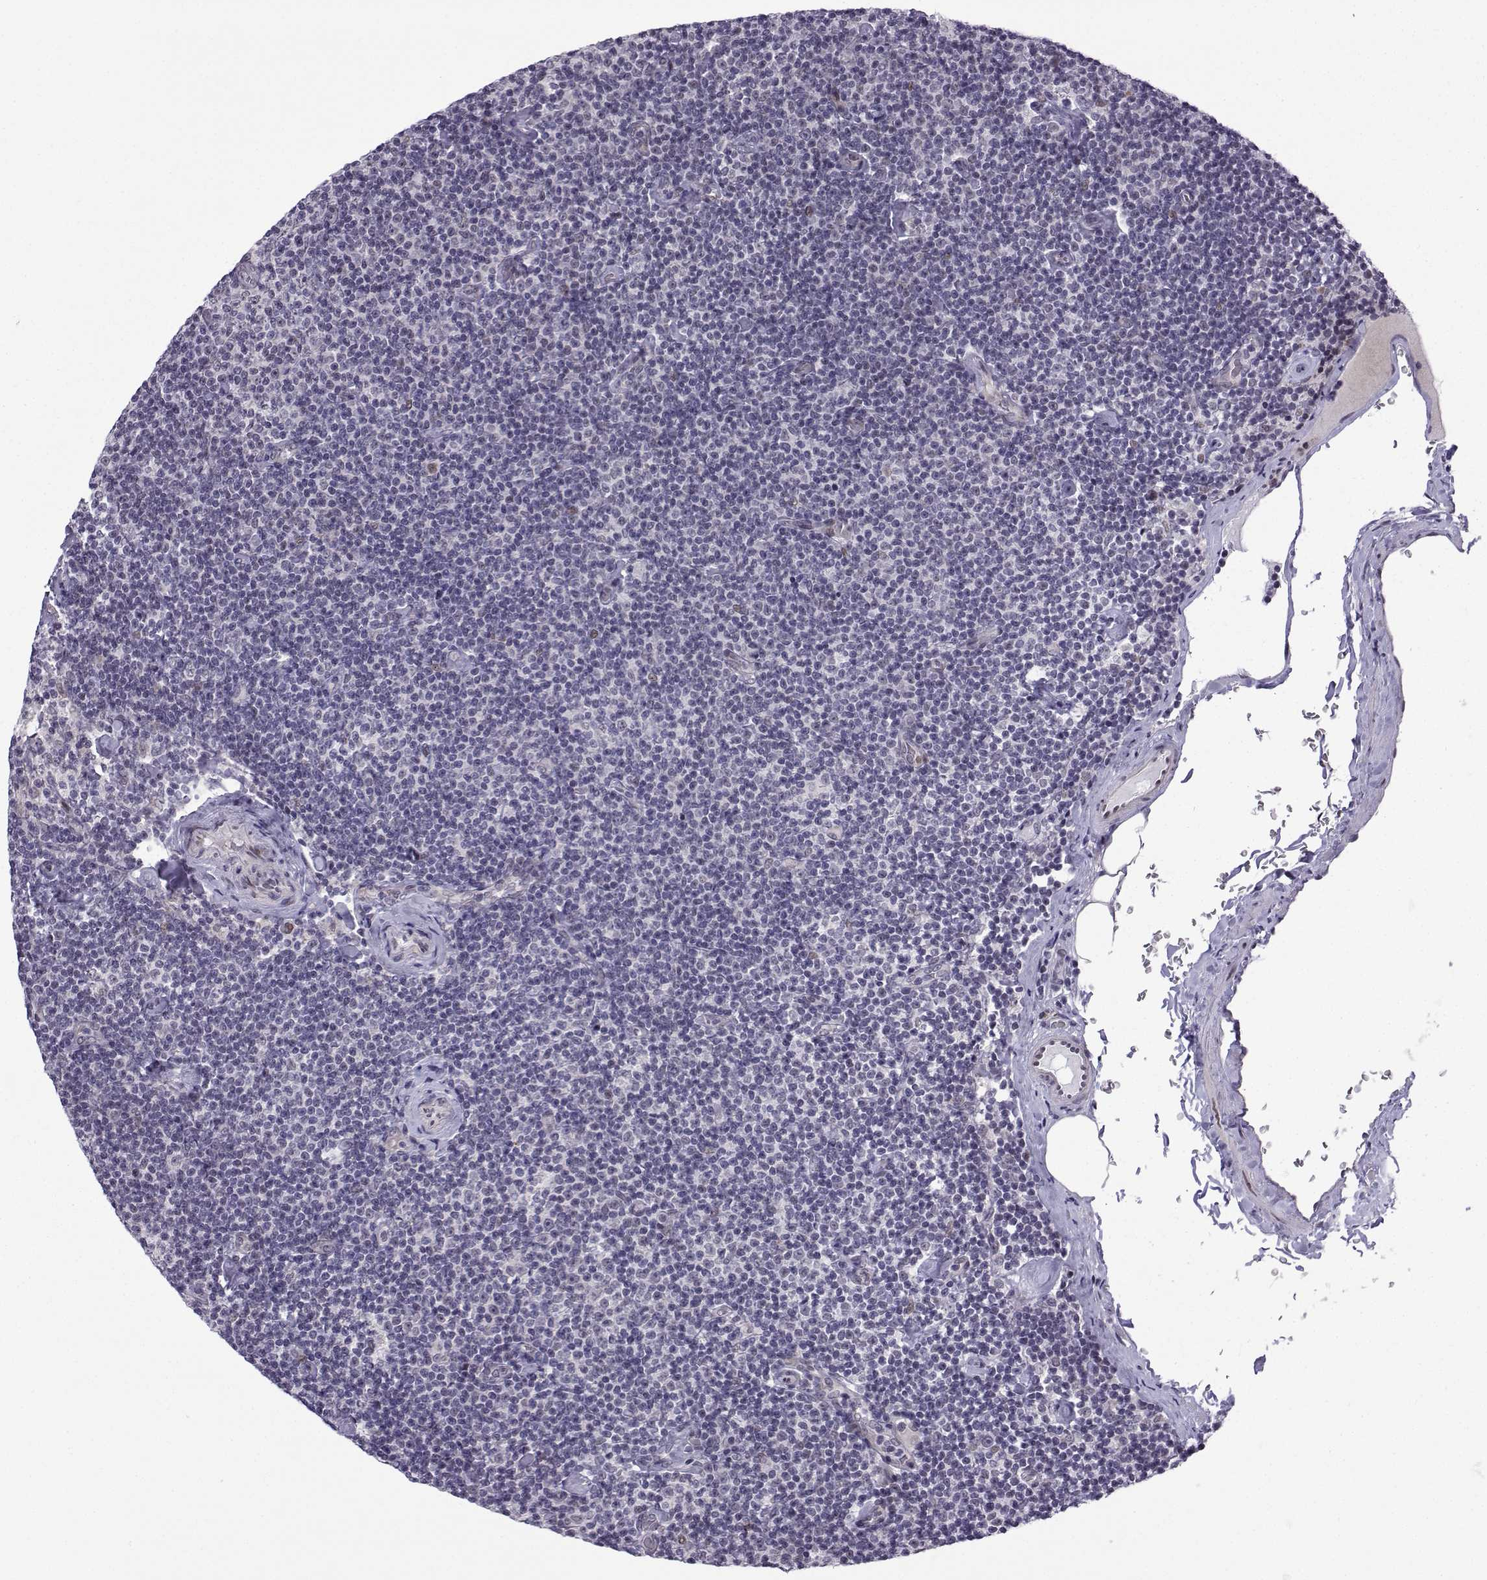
{"staining": {"intensity": "negative", "quantity": "none", "location": "none"}, "tissue": "lymphoma", "cell_type": "Tumor cells", "image_type": "cancer", "snomed": [{"axis": "morphology", "description": "Malignant lymphoma, non-Hodgkin's type, Low grade"}, {"axis": "topography", "description": "Lymph node"}], "caption": "Immunohistochemical staining of human malignant lymphoma, non-Hodgkin's type (low-grade) shows no significant staining in tumor cells.", "gene": "FGF3", "patient": {"sex": "male", "age": 81}}